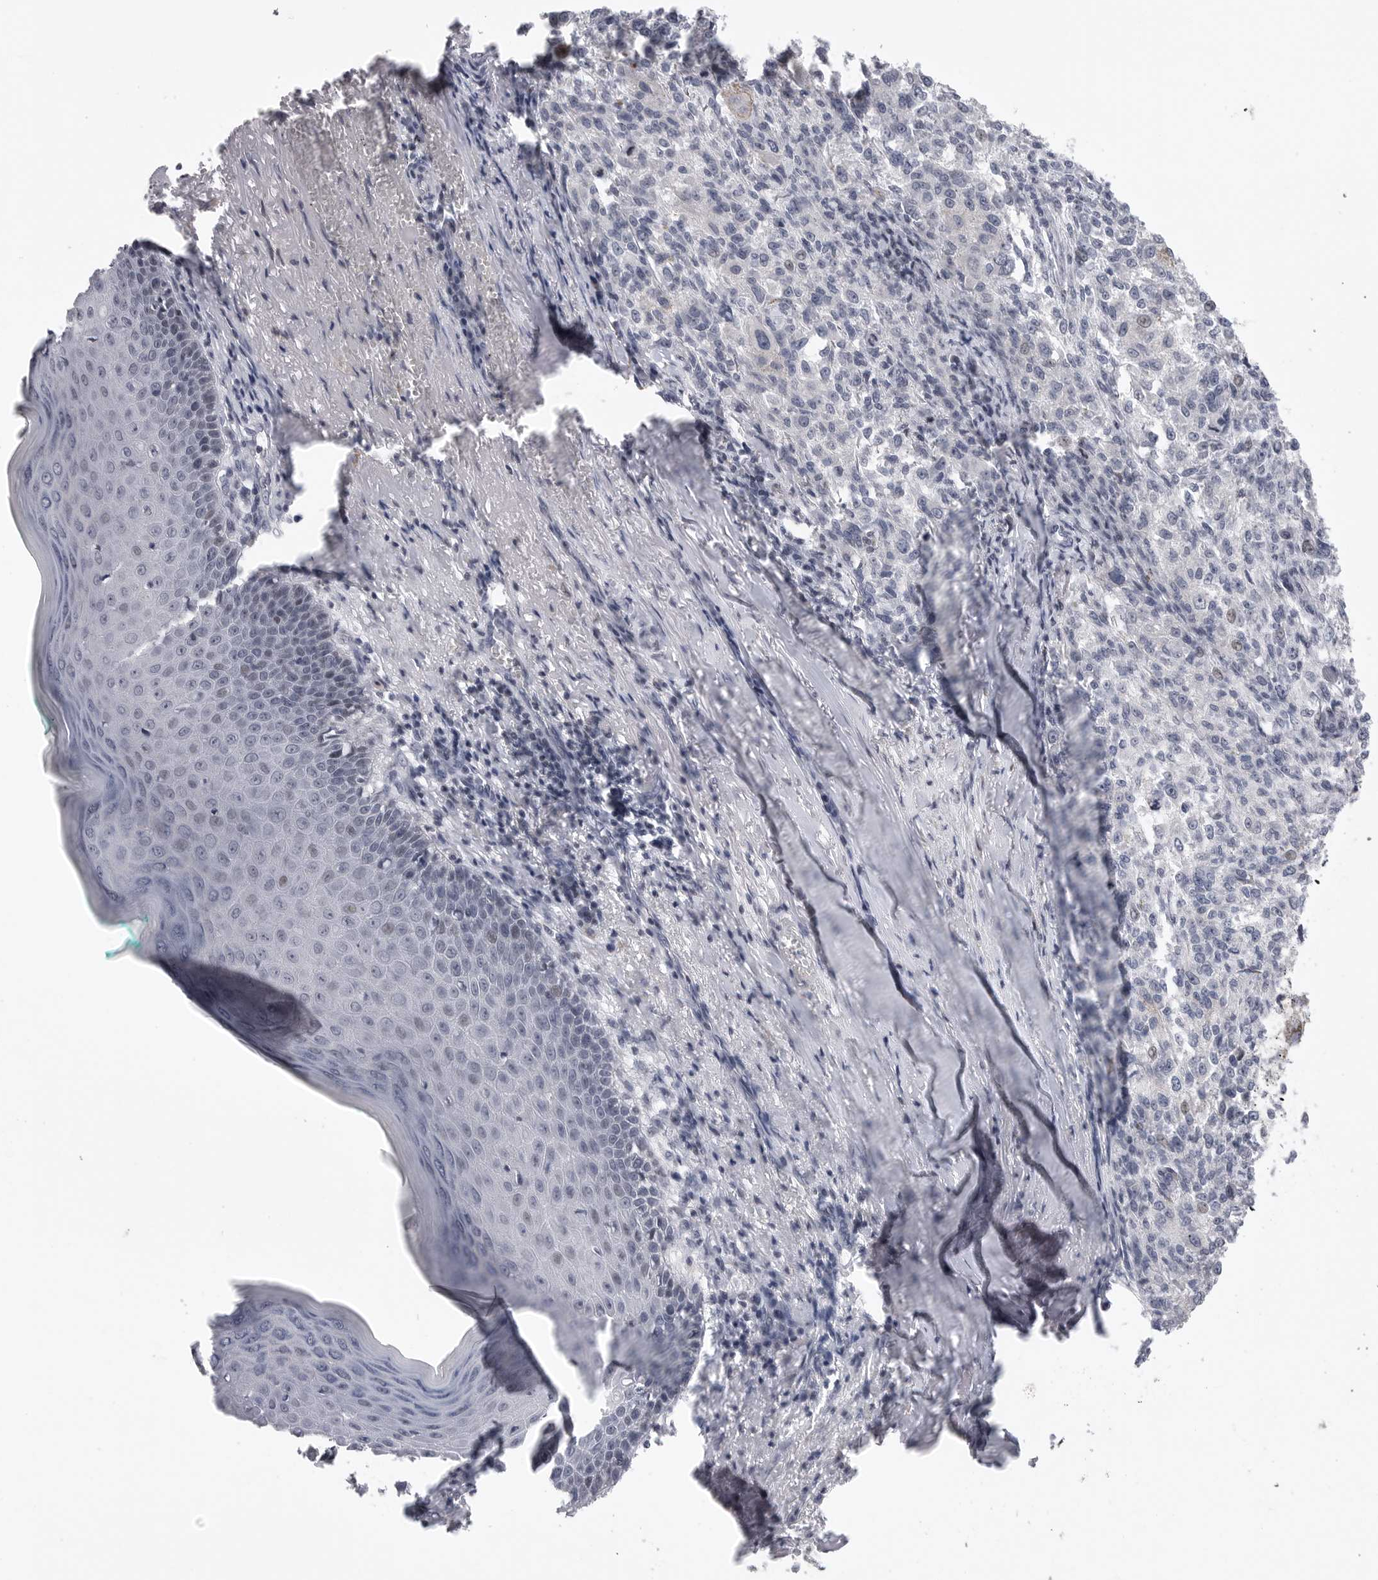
{"staining": {"intensity": "negative", "quantity": "none", "location": "none"}, "tissue": "melanoma", "cell_type": "Tumor cells", "image_type": "cancer", "snomed": [{"axis": "morphology", "description": "Necrosis, NOS"}, {"axis": "morphology", "description": "Malignant melanoma, NOS"}, {"axis": "topography", "description": "Skin"}], "caption": "IHC photomicrograph of malignant melanoma stained for a protein (brown), which displays no expression in tumor cells.", "gene": "FBXO43", "patient": {"sex": "female", "age": 87}}